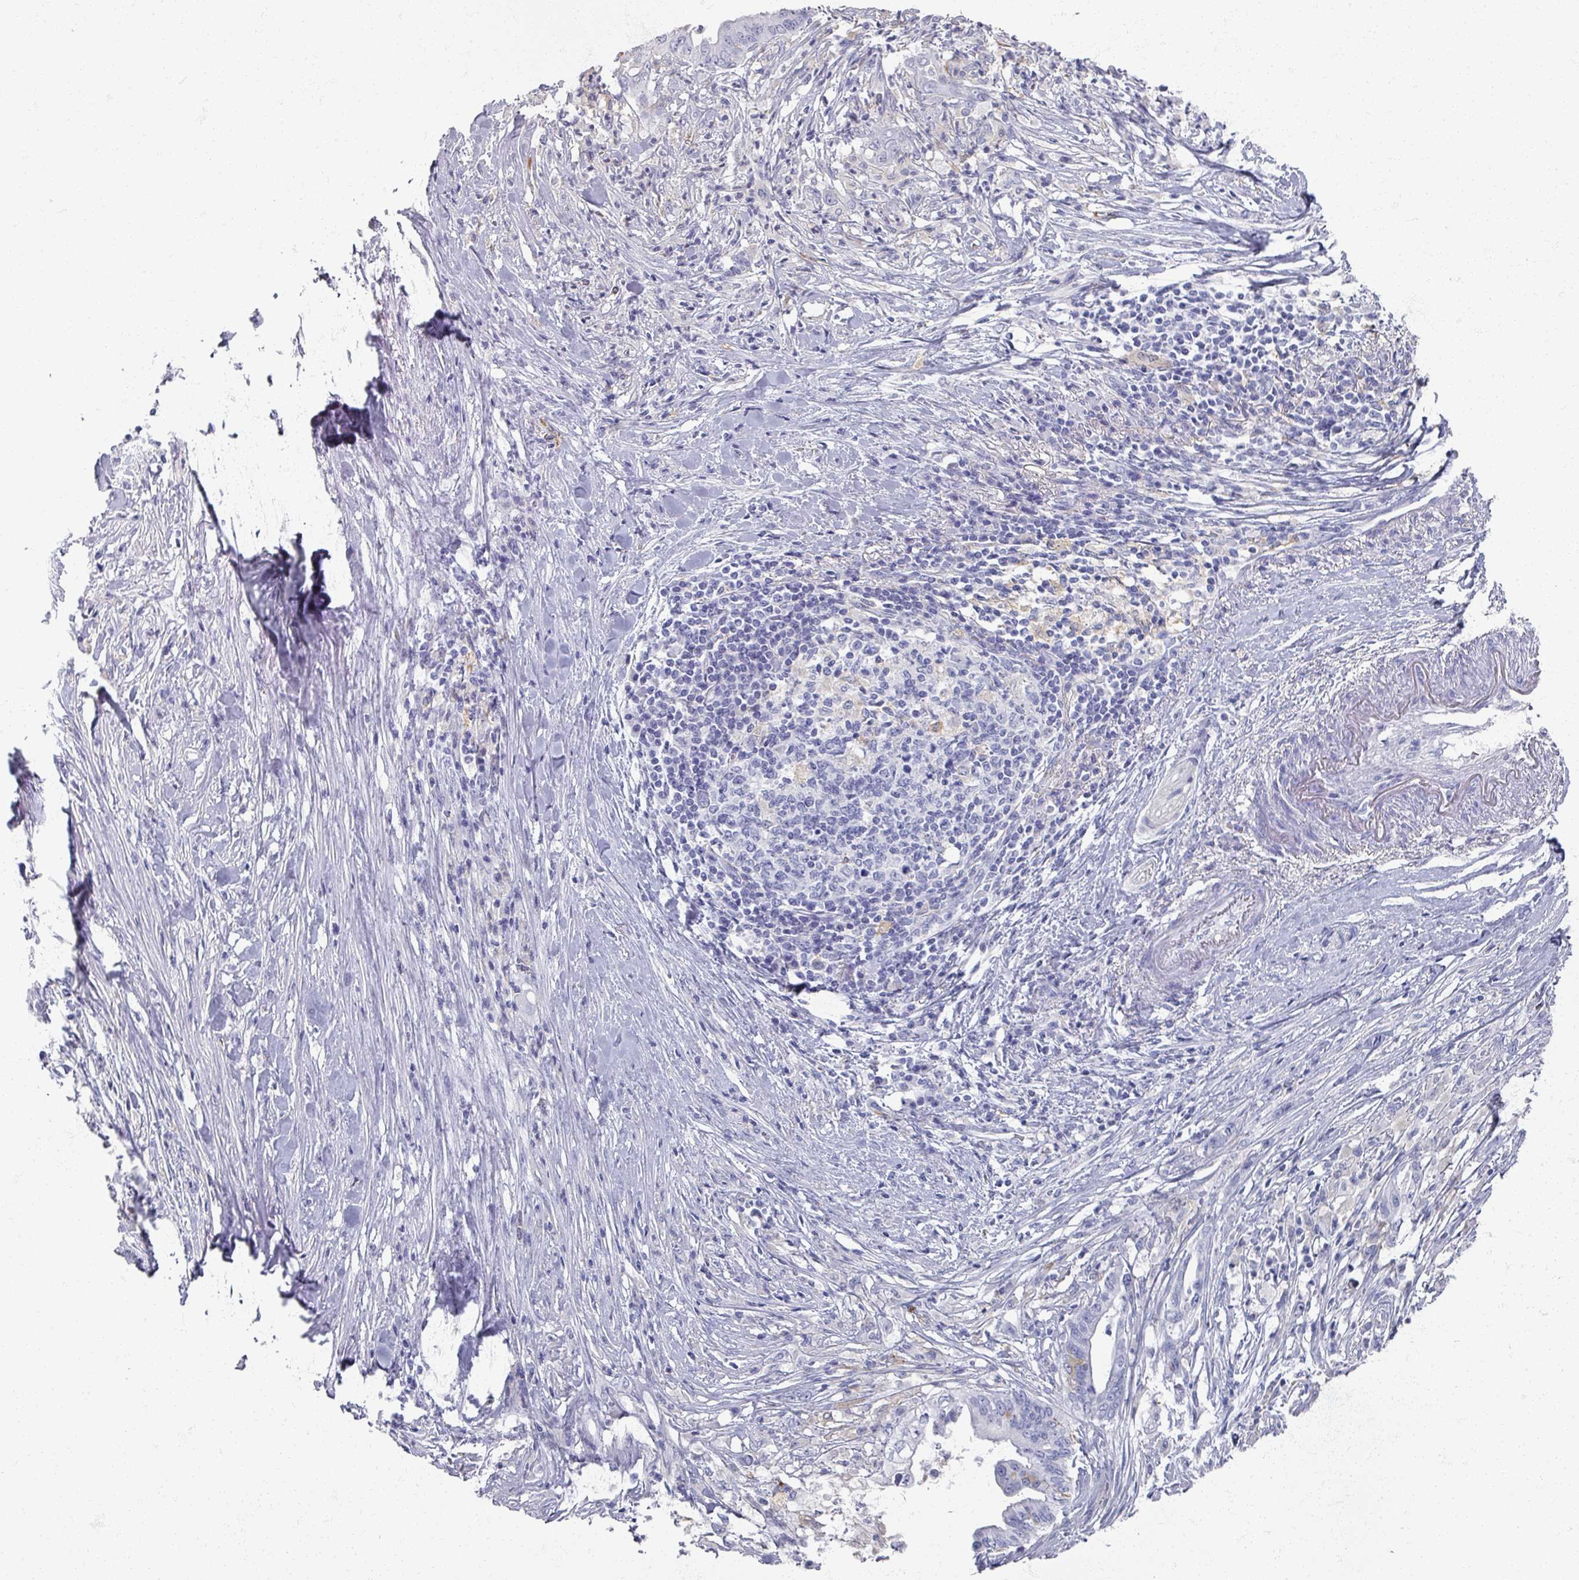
{"staining": {"intensity": "negative", "quantity": "none", "location": "none"}, "tissue": "pancreatic cancer", "cell_type": "Tumor cells", "image_type": "cancer", "snomed": [{"axis": "morphology", "description": "Adenocarcinoma, NOS"}, {"axis": "topography", "description": "Pancreas"}], "caption": "Tumor cells show no significant staining in pancreatic cancer.", "gene": "OMG", "patient": {"sex": "male", "age": 58}}